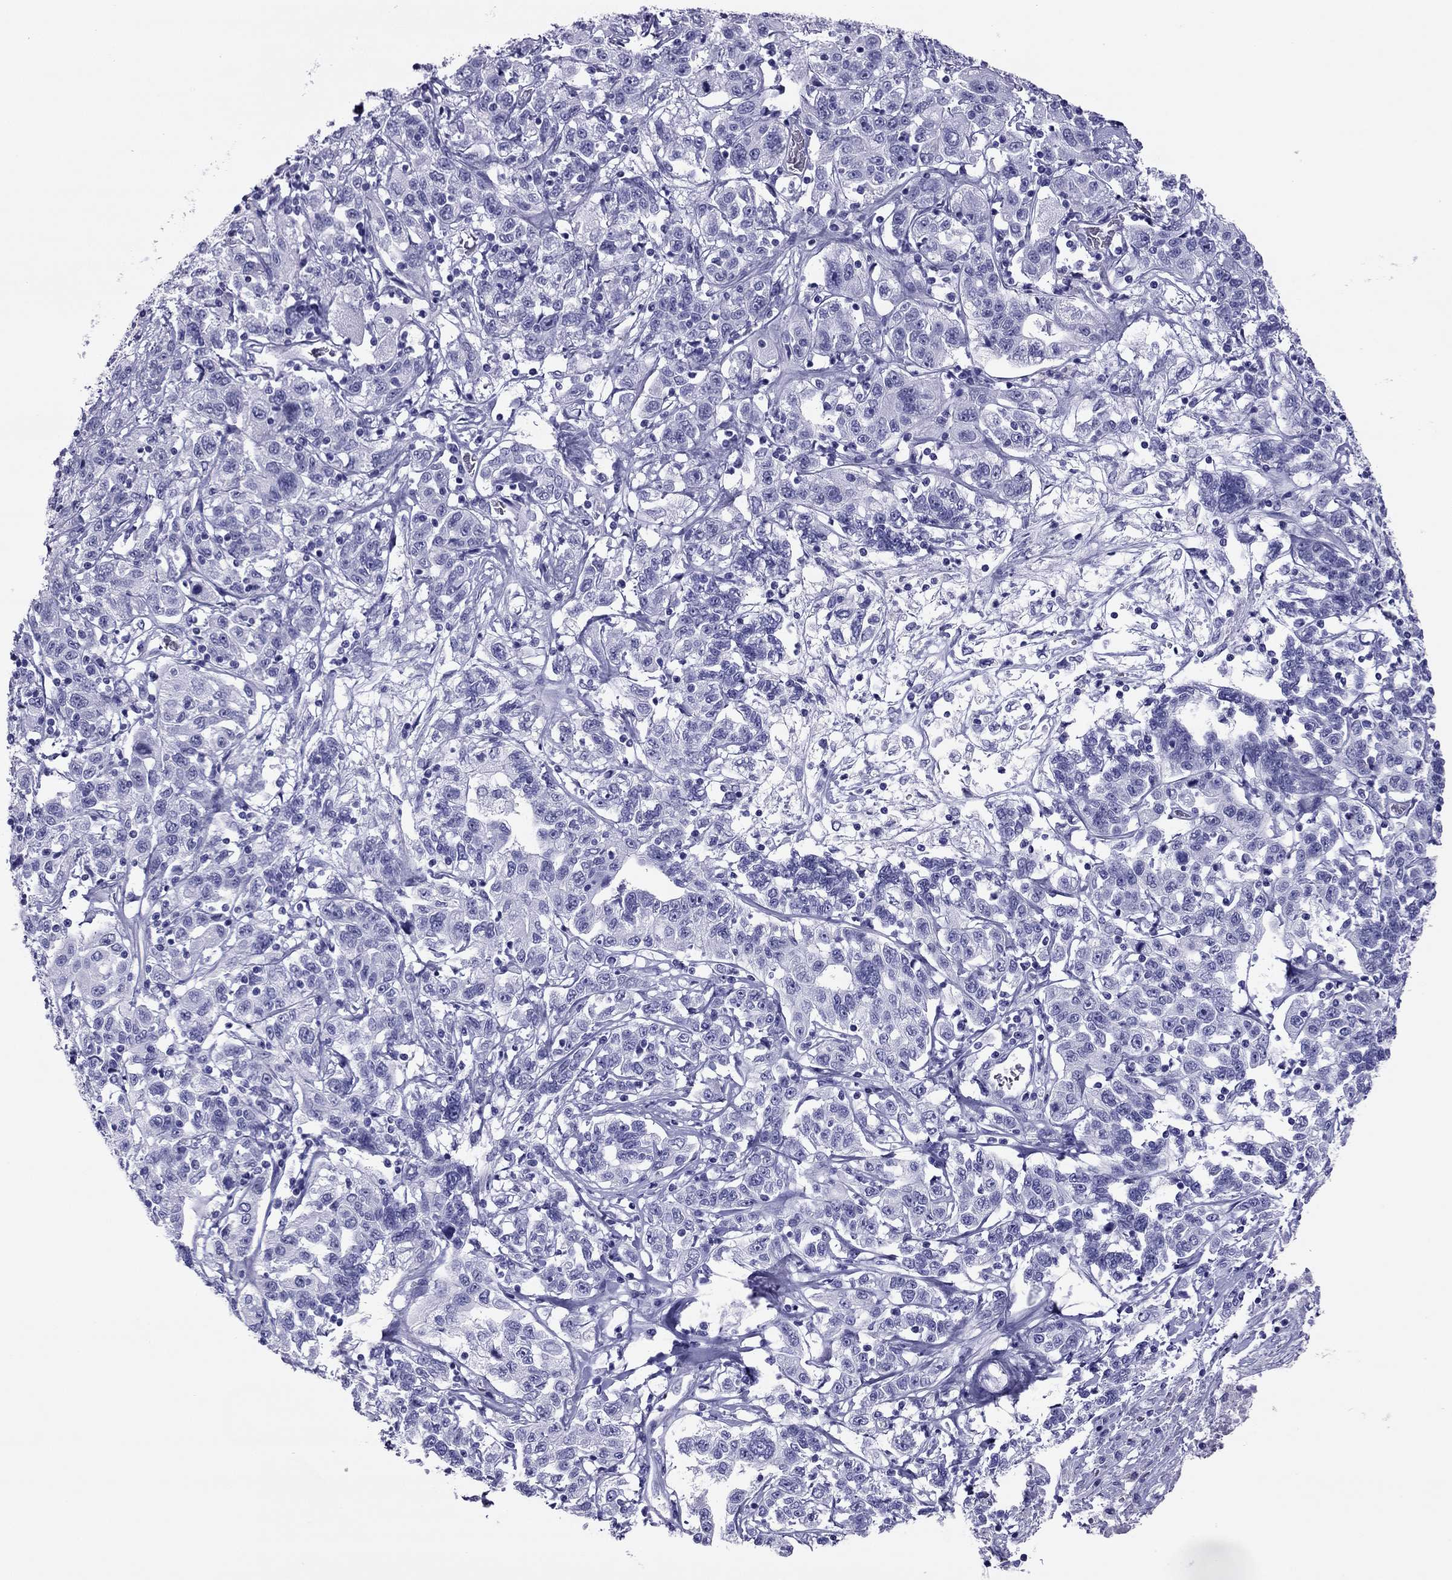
{"staining": {"intensity": "negative", "quantity": "none", "location": "none"}, "tissue": "liver cancer", "cell_type": "Tumor cells", "image_type": "cancer", "snomed": [{"axis": "morphology", "description": "Adenocarcinoma, NOS"}, {"axis": "morphology", "description": "Cholangiocarcinoma"}, {"axis": "topography", "description": "Liver"}], "caption": "A micrograph of liver adenocarcinoma stained for a protein demonstrates no brown staining in tumor cells. (DAB immunohistochemistry, high magnification).", "gene": "PDE6A", "patient": {"sex": "male", "age": 64}}